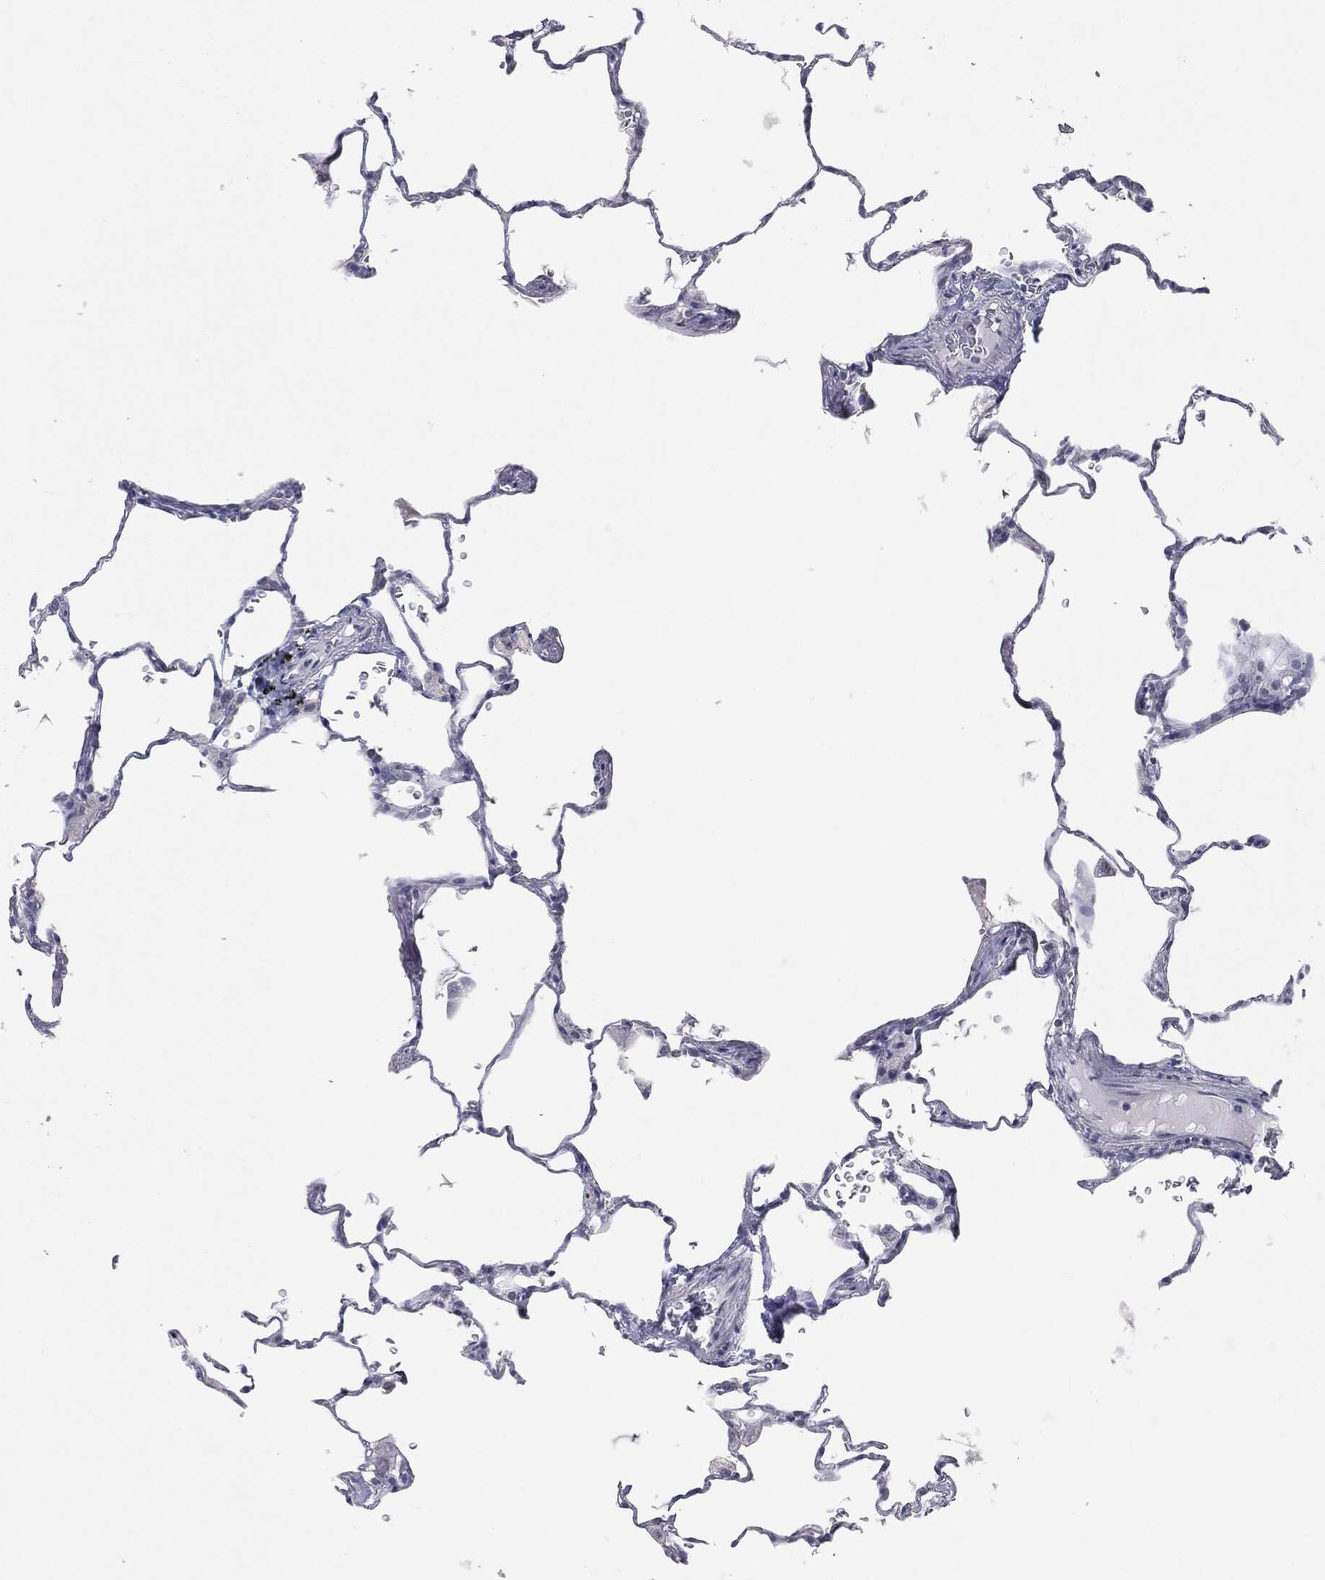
{"staining": {"intensity": "negative", "quantity": "none", "location": "none"}, "tissue": "lung", "cell_type": "Alveolar cells", "image_type": "normal", "snomed": [{"axis": "morphology", "description": "Normal tissue, NOS"}, {"axis": "morphology", "description": "Adenocarcinoma, metastatic, NOS"}, {"axis": "topography", "description": "Lung"}], "caption": "Histopathology image shows no significant protein expression in alveolar cells of unremarkable lung.", "gene": "DMKN", "patient": {"sex": "male", "age": 45}}